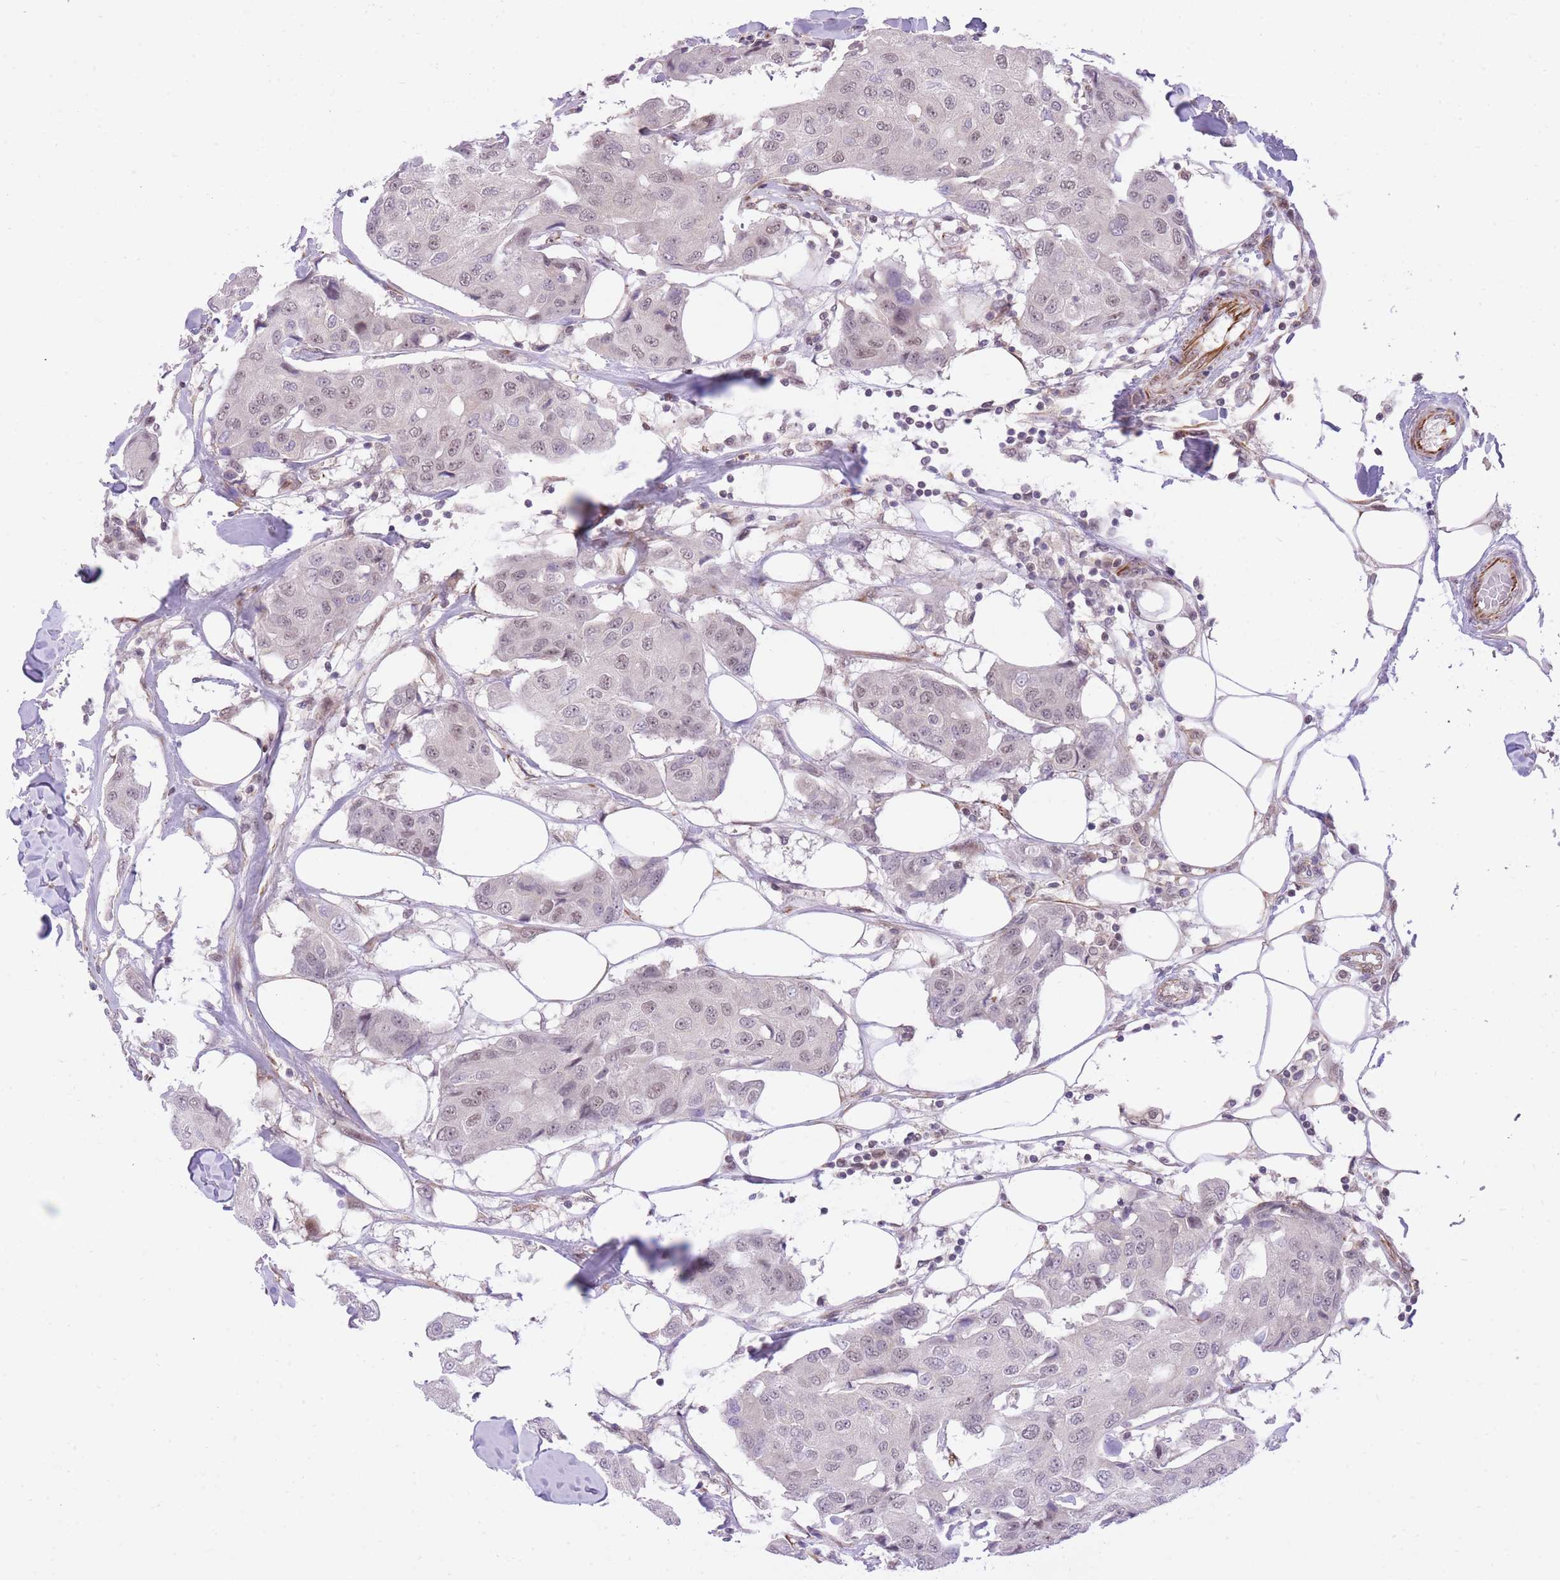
{"staining": {"intensity": "weak", "quantity": ">75%", "location": "nuclear"}, "tissue": "breast cancer", "cell_type": "Tumor cells", "image_type": "cancer", "snomed": [{"axis": "morphology", "description": "Duct carcinoma"}, {"axis": "topography", "description": "Breast"}], "caption": "Brown immunohistochemical staining in breast cancer (infiltrating ductal carcinoma) displays weak nuclear staining in approximately >75% of tumor cells. (DAB IHC, brown staining for protein, blue staining for nuclei).", "gene": "ELL", "patient": {"sex": "female", "age": 80}}